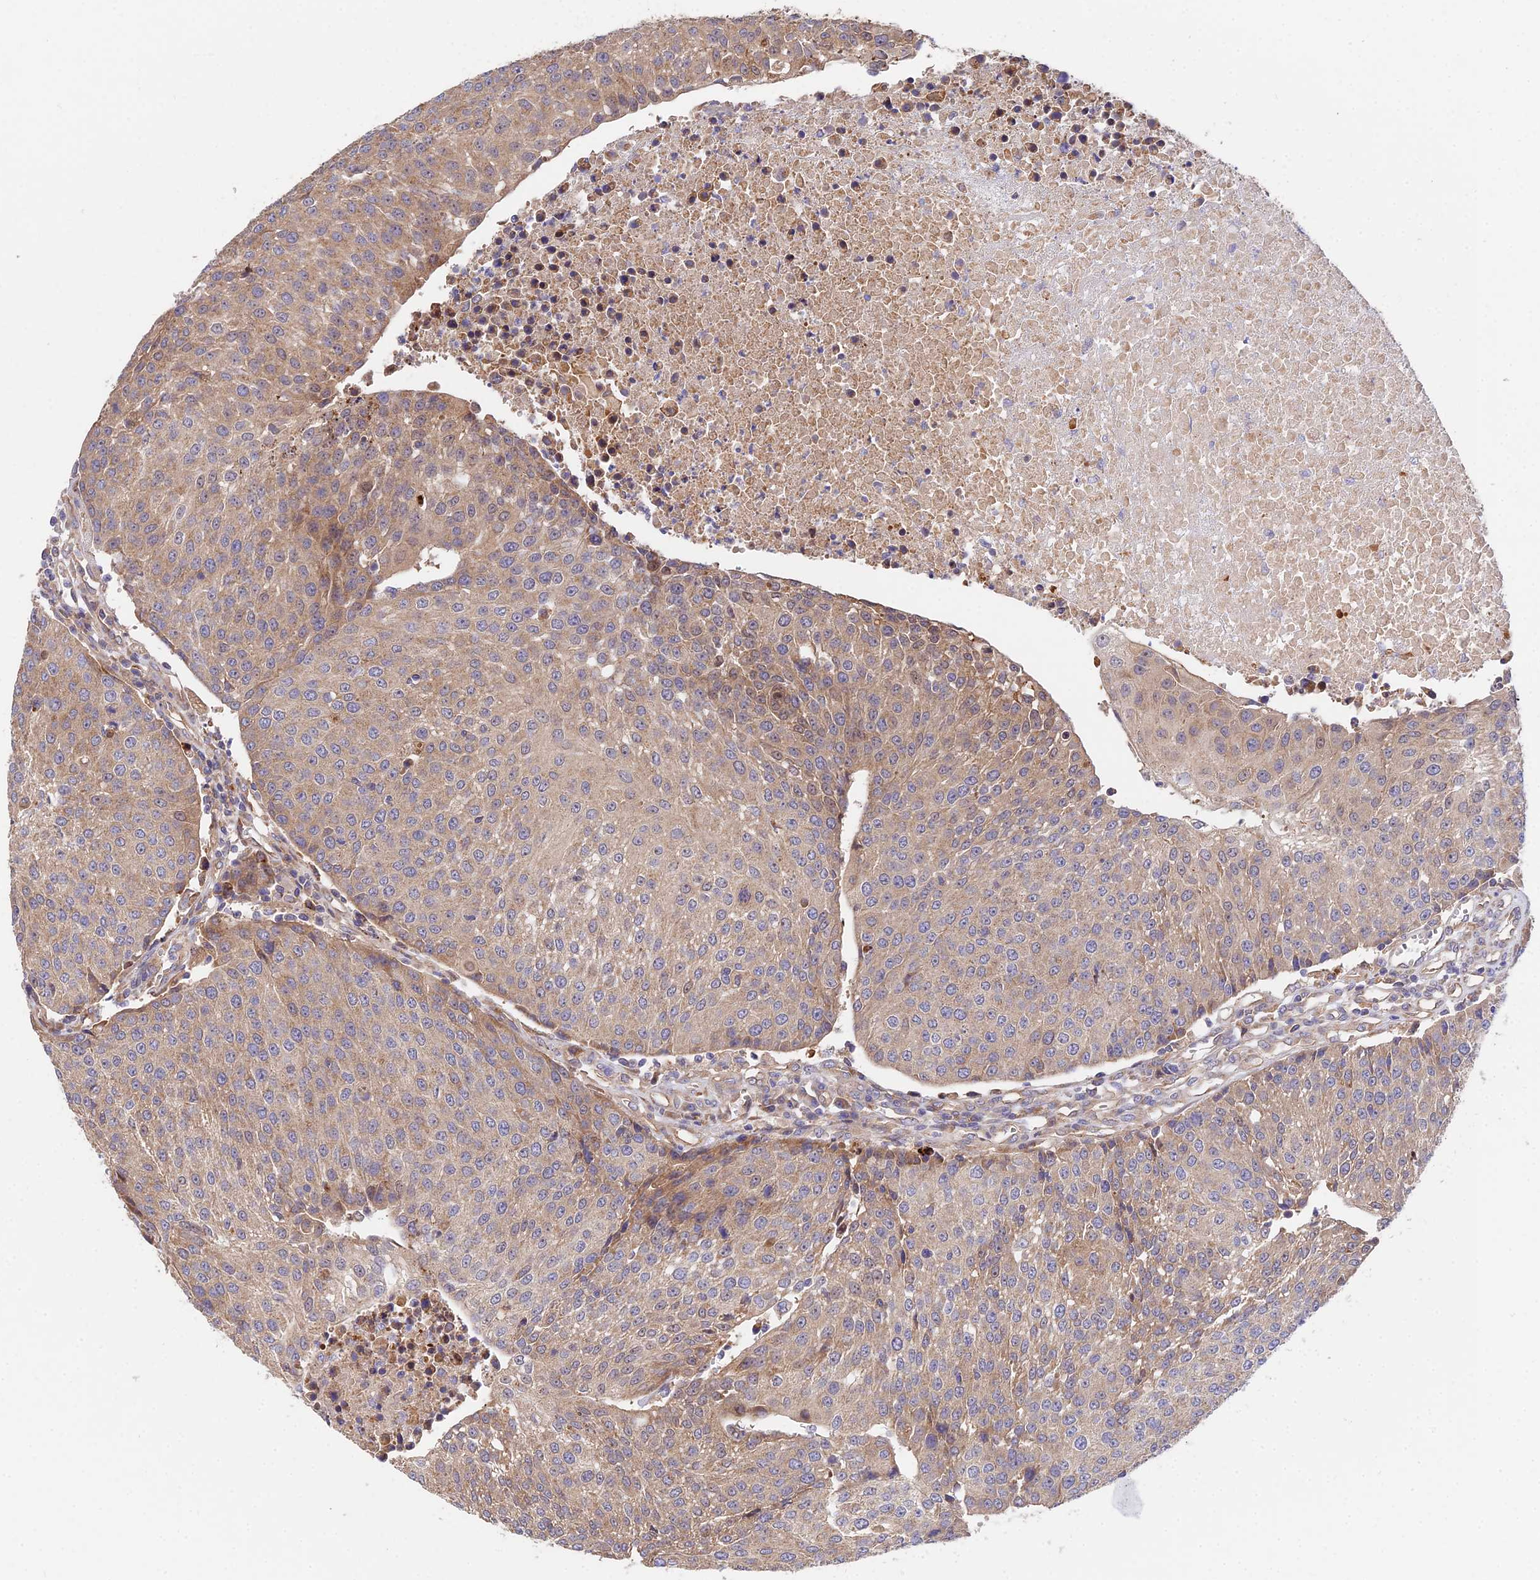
{"staining": {"intensity": "weak", "quantity": "25%-75%", "location": "cytoplasmic/membranous"}, "tissue": "urothelial cancer", "cell_type": "Tumor cells", "image_type": "cancer", "snomed": [{"axis": "morphology", "description": "Urothelial carcinoma, High grade"}, {"axis": "topography", "description": "Urinary bladder"}], "caption": "There is low levels of weak cytoplasmic/membranous expression in tumor cells of high-grade urothelial carcinoma, as demonstrated by immunohistochemical staining (brown color).", "gene": "CDC37L1", "patient": {"sex": "female", "age": 85}}